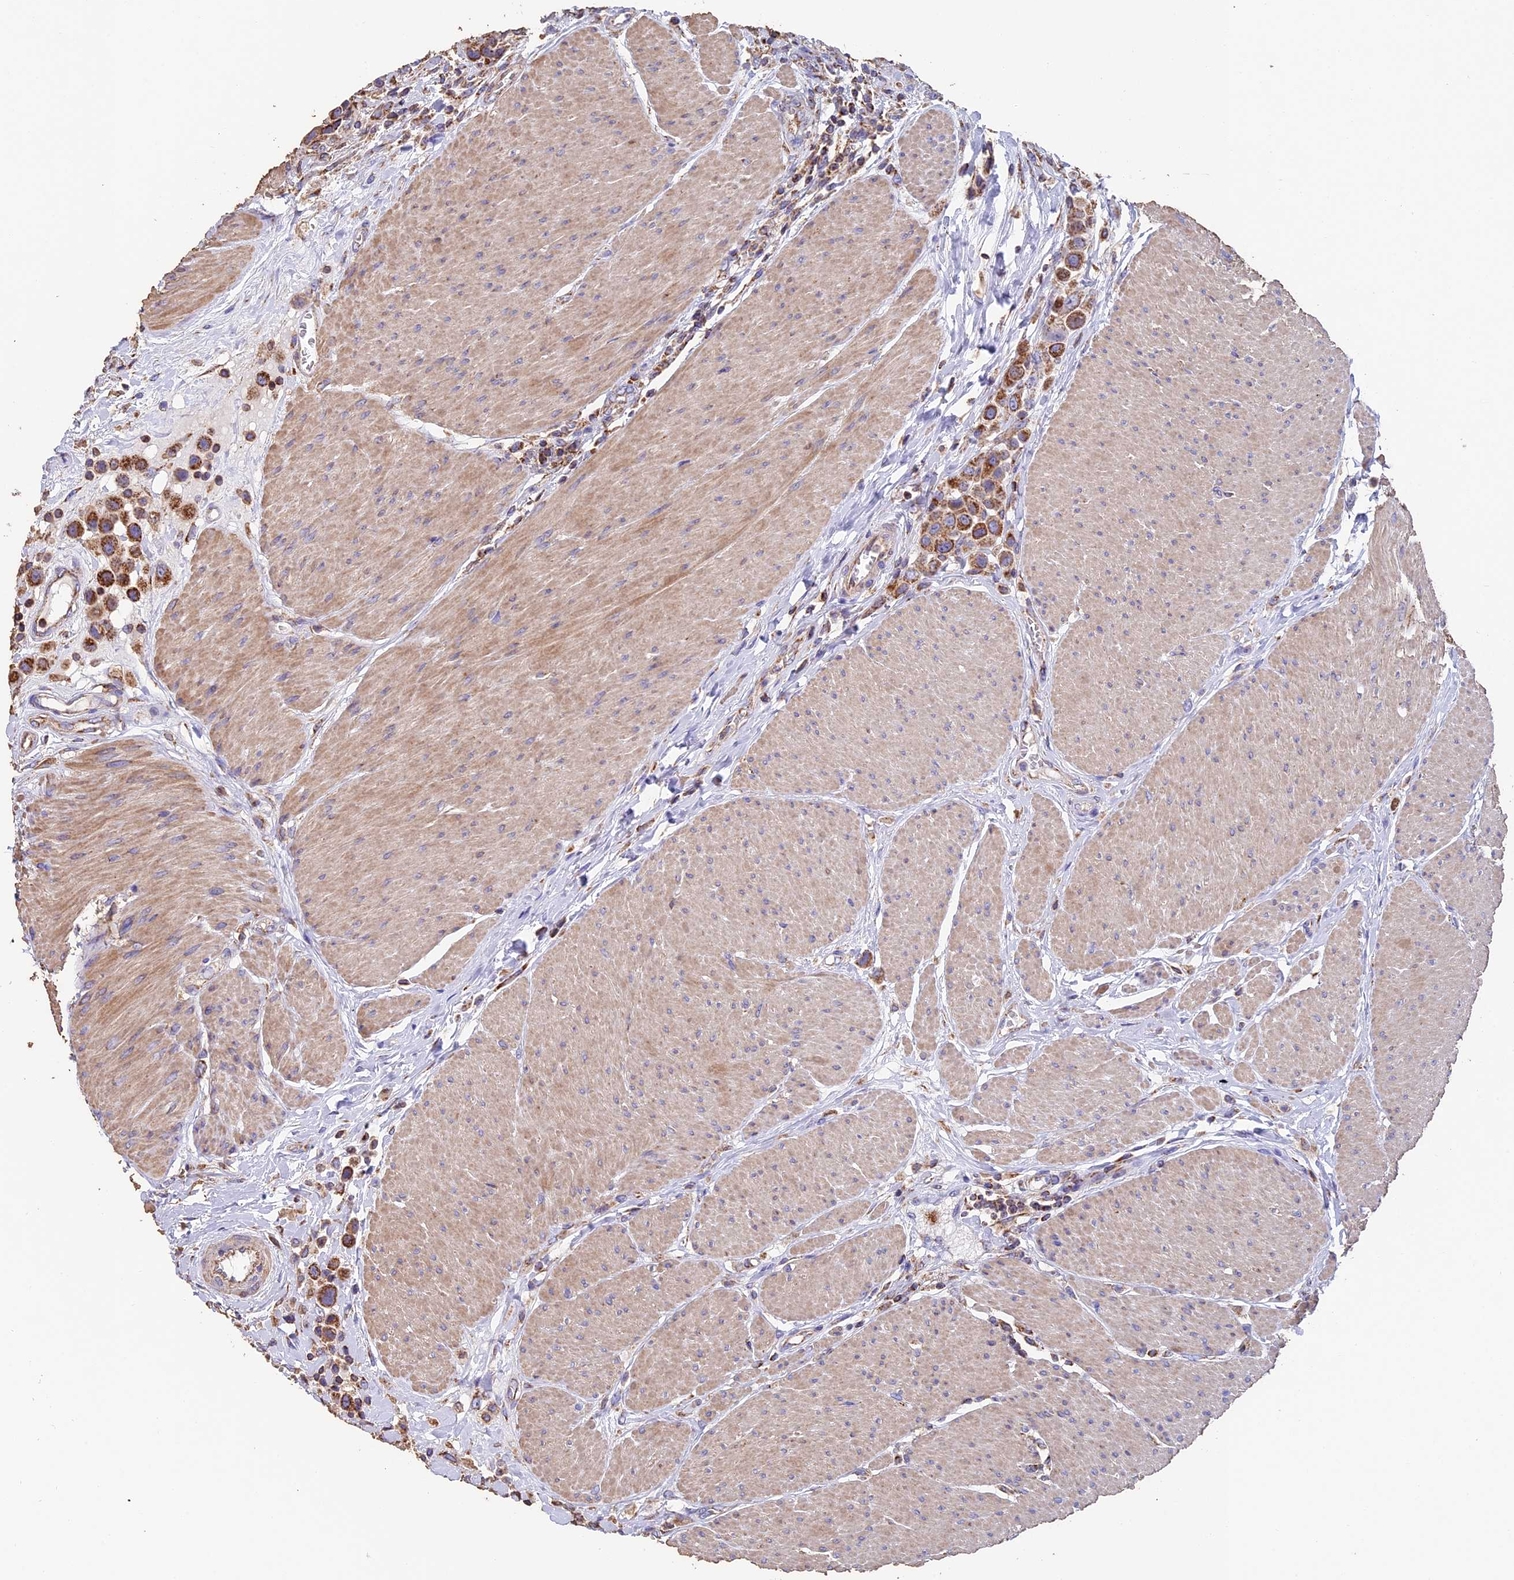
{"staining": {"intensity": "strong", "quantity": ">75%", "location": "cytoplasmic/membranous"}, "tissue": "urothelial cancer", "cell_type": "Tumor cells", "image_type": "cancer", "snomed": [{"axis": "morphology", "description": "Urothelial carcinoma, High grade"}, {"axis": "topography", "description": "Urinary bladder"}], "caption": "Urothelial cancer stained for a protein (brown) demonstrates strong cytoplasmic/membranous positive expression in approximately >75% of tumor cells.", "gene": "ADAT1", "patient": {"sex": "male", "age": 50}}